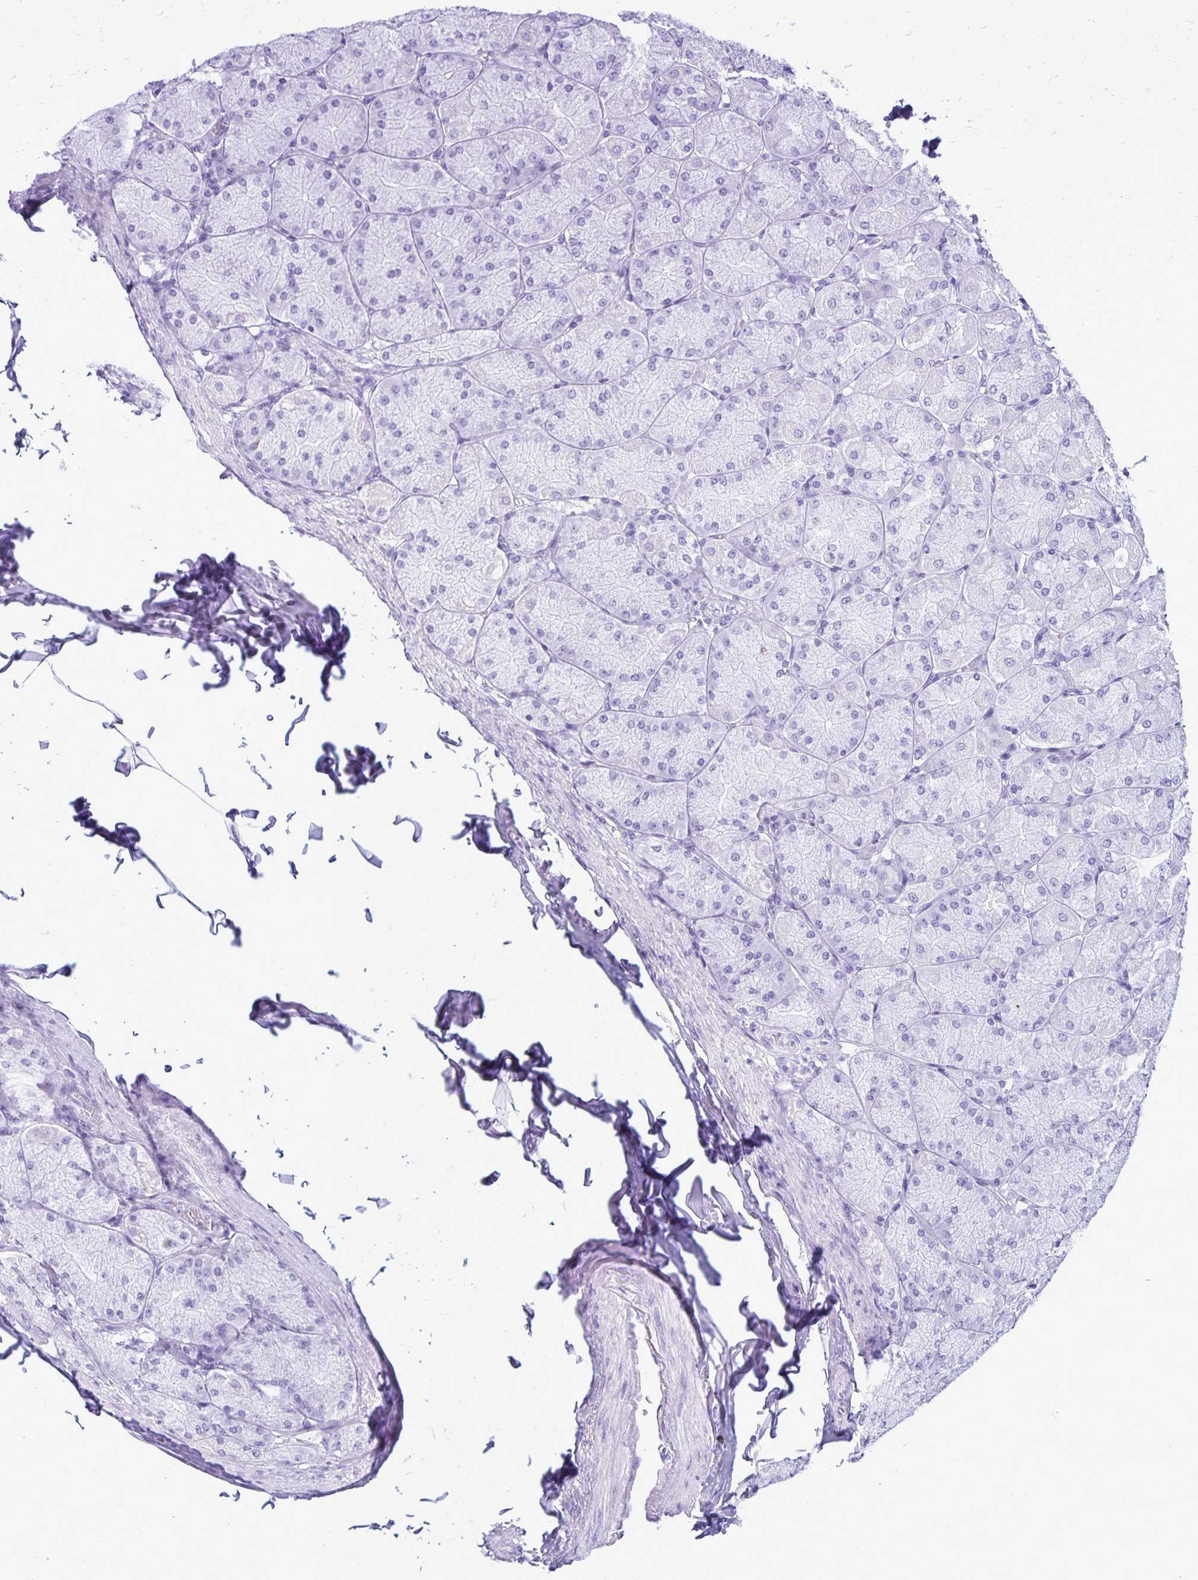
{"staining": {"intensity": "negative", "quantity": "none", "location": "none"}, "tissue": "stomach", "cell_type": "Glandular cells", "image_type": "normal", "snomed": [{"axis": "morphology", "description": "Normal tissue, NOS"}, {"axis": "topography", "description": "Stomach, upper"}], "caption": "Micrograph shows no significant protein staining in glandular cells of normal stomach. (DAB (3,3'-diaminobenzidine) IHC visualized using brightfield microscopy, high magnification).", "gene": "RTN1", "patient": {"sex": "female", "age": 56}}